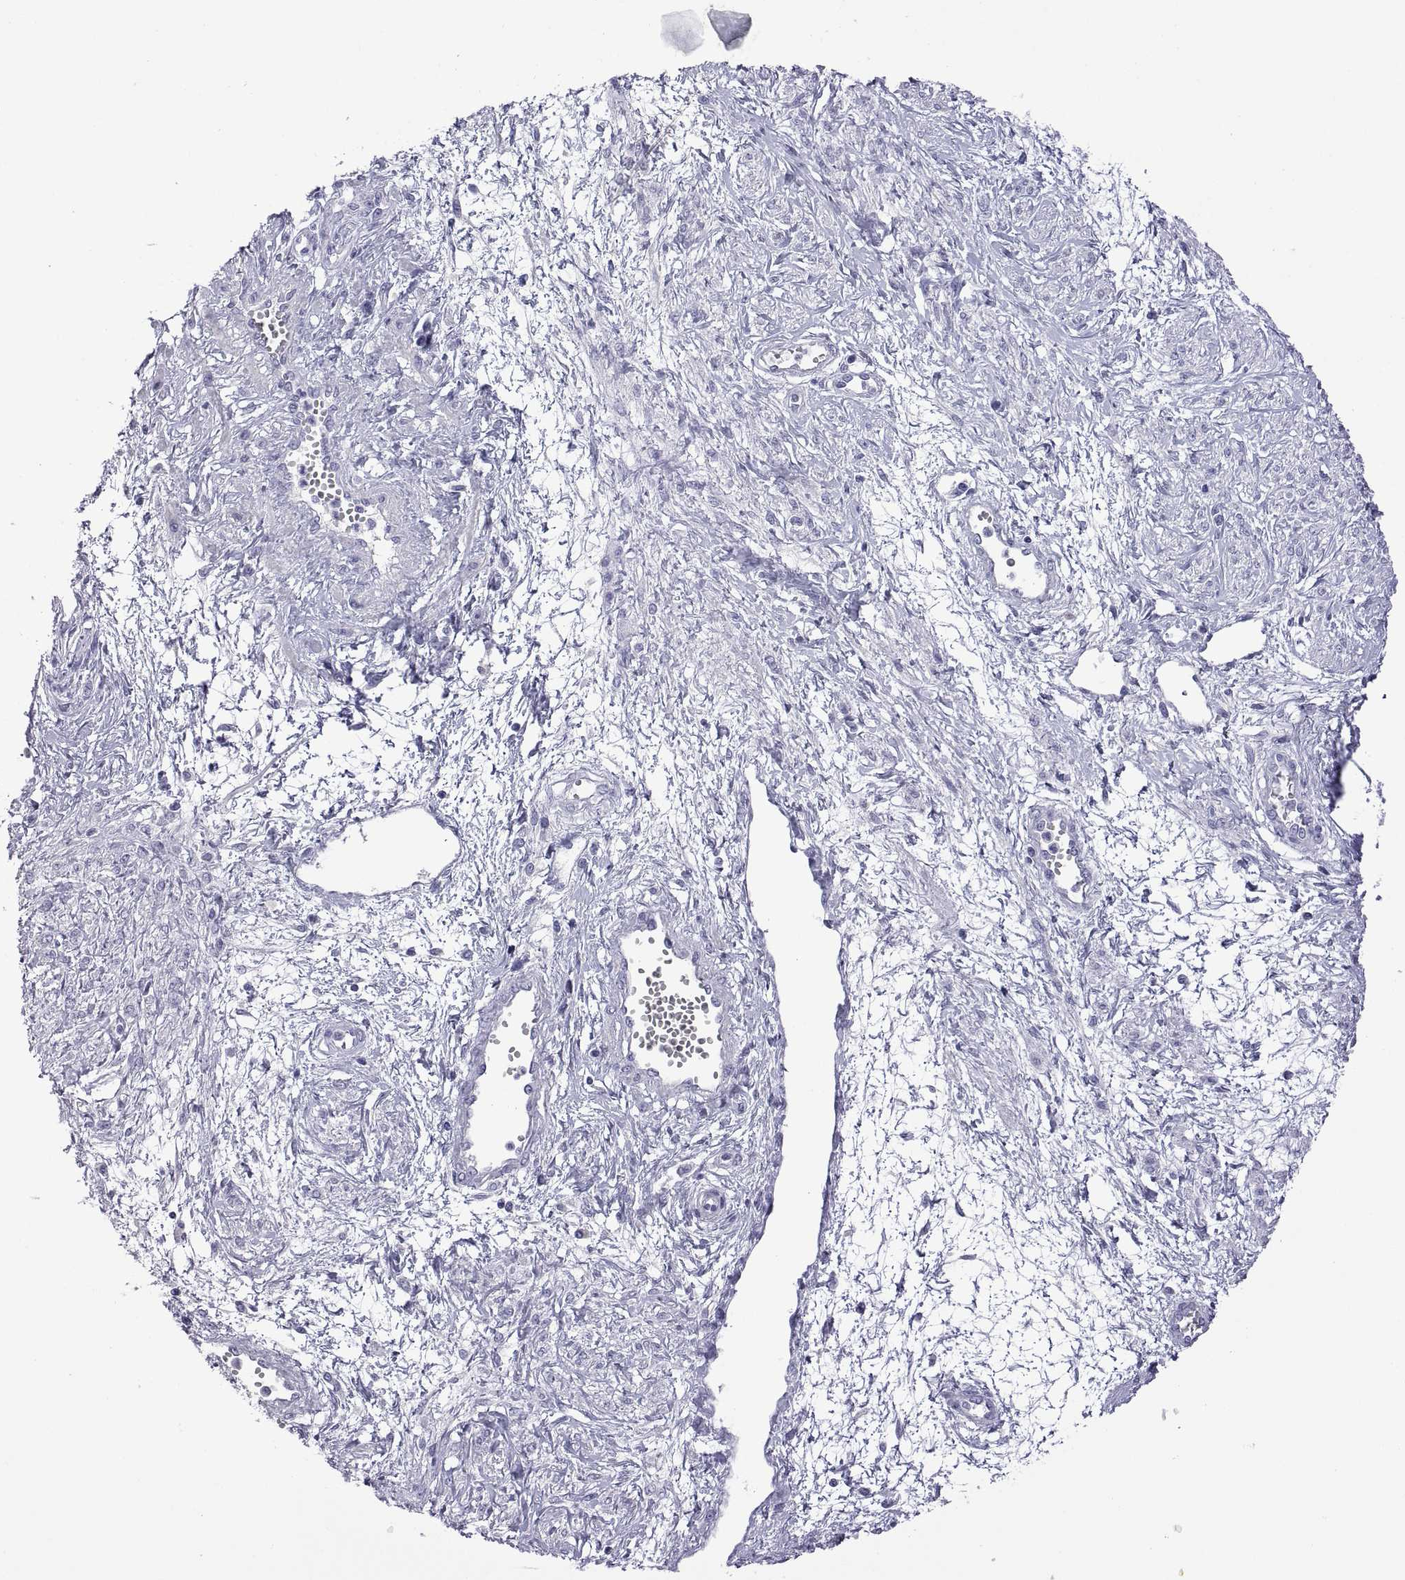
{"staining": {"intensity": "negative", "quantity": "none", "location": "none"}, "tissue": "cervical cancer", "cell_type": "Tumor cells", "image_type": "cancer", "snomed": [{"axis": "morphology", "description": "Squamous cell carcinoma, NOS"}, {"axis": "topography", "description": "Cervix"}], "caption": "Tumor cells are negative for brown protein staining in cervical cancer.", "gene": "VSX2", "patient": {"sex": "female", "age": 34}}